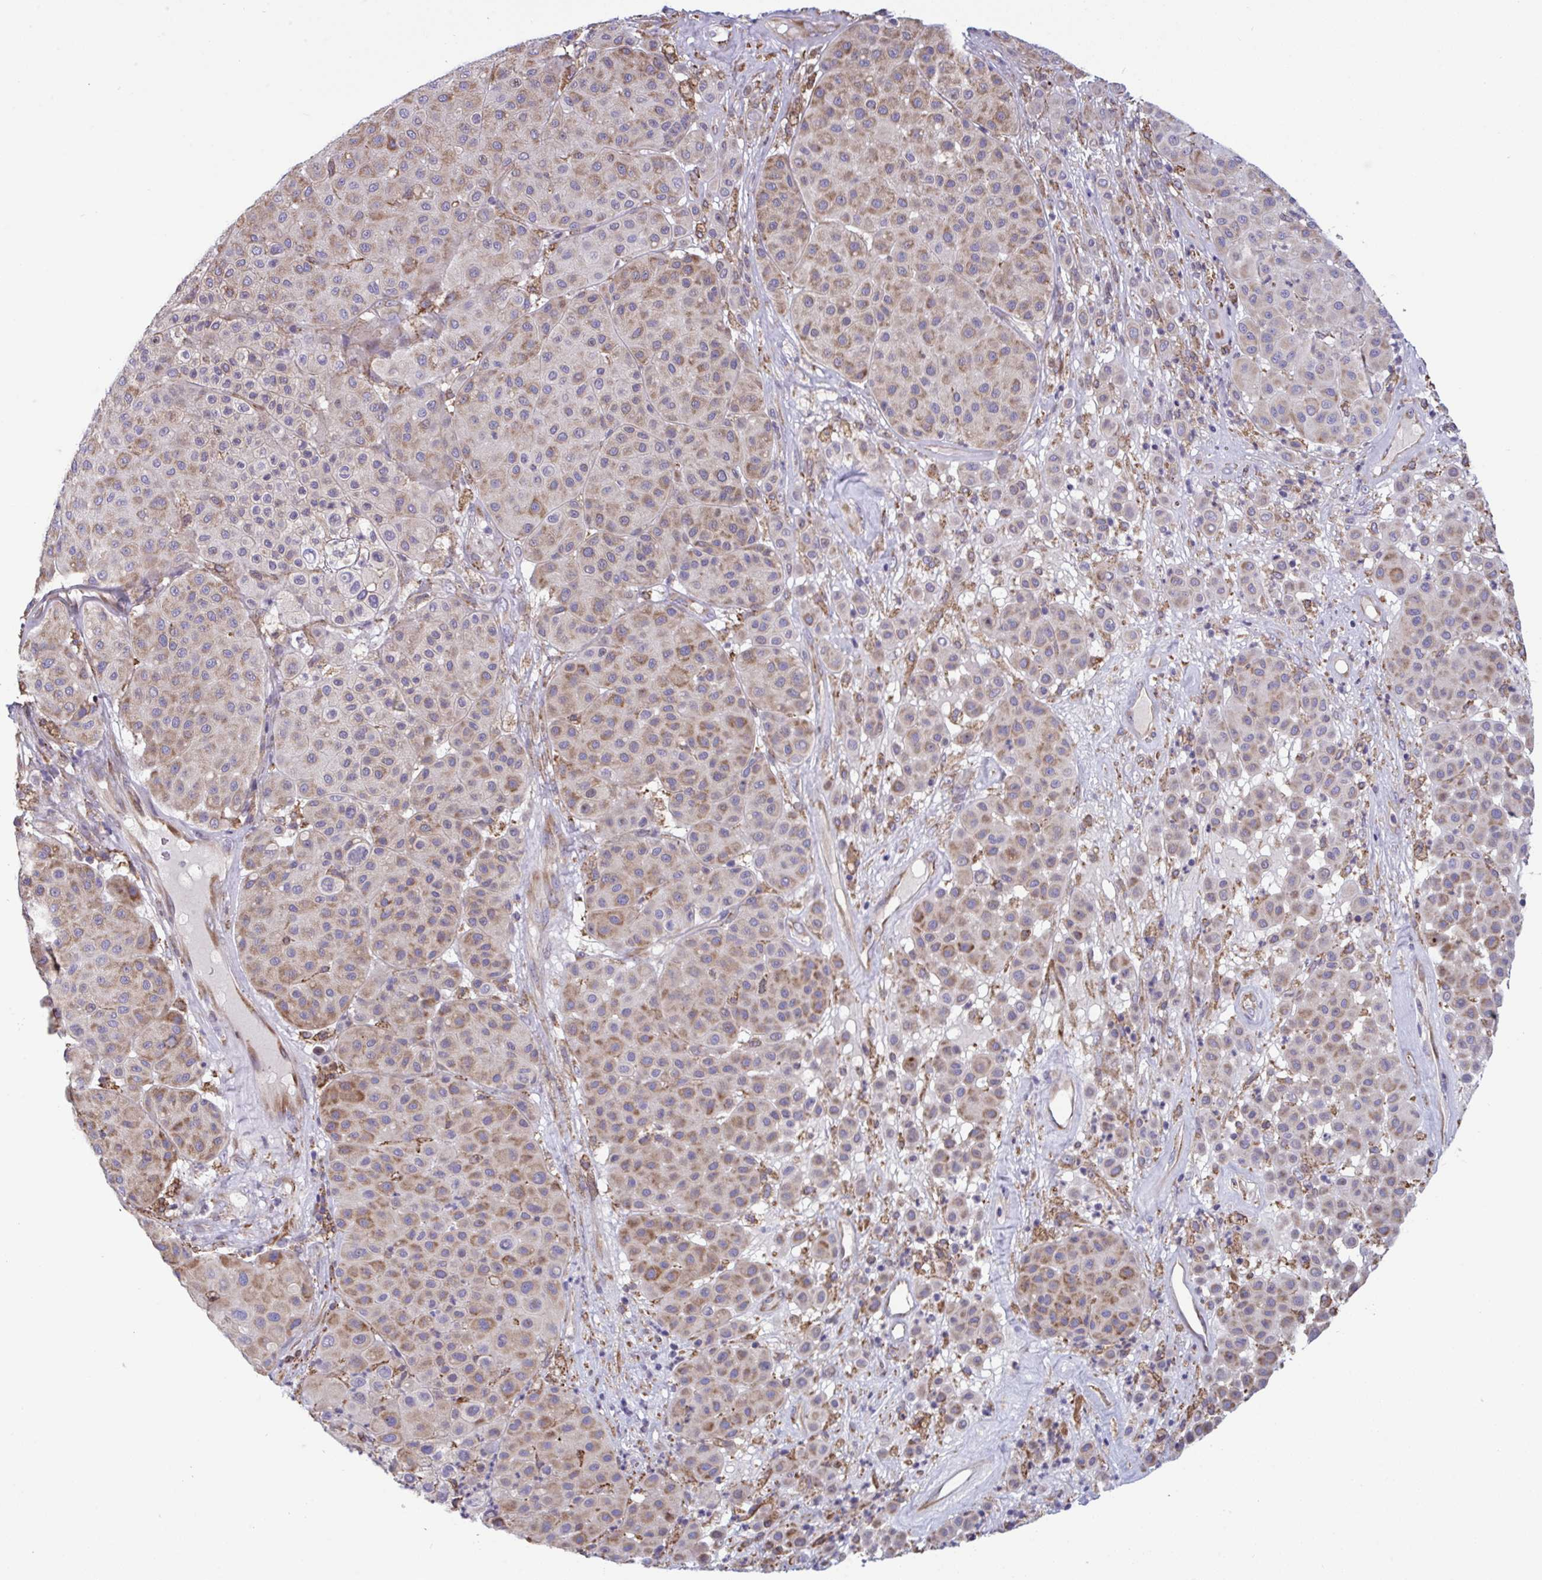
{"staining": {"intensity": "weak", "quantity": "25%-75%", "location": "cytoplasmic/membranous"}, "tissue": "melanoma", "cell_type": "Tumor cells", "image_type": "cancer", "snomed": [{"axis": "morphology", "description": "Malignant melanoma, Metastatic site"}, {"axis": "topography", "description": "Smooth muscle"}], "caption": "The image exhibits a brown stain indicating the presence of a protein in the cytoplasmic/membranous of tumor cells in melanoma. The protein of interest is shown in brown color, while the nuclei are stained blue.", "gene": "MYMK", "patient": {"sex": "male", "age": 41}}